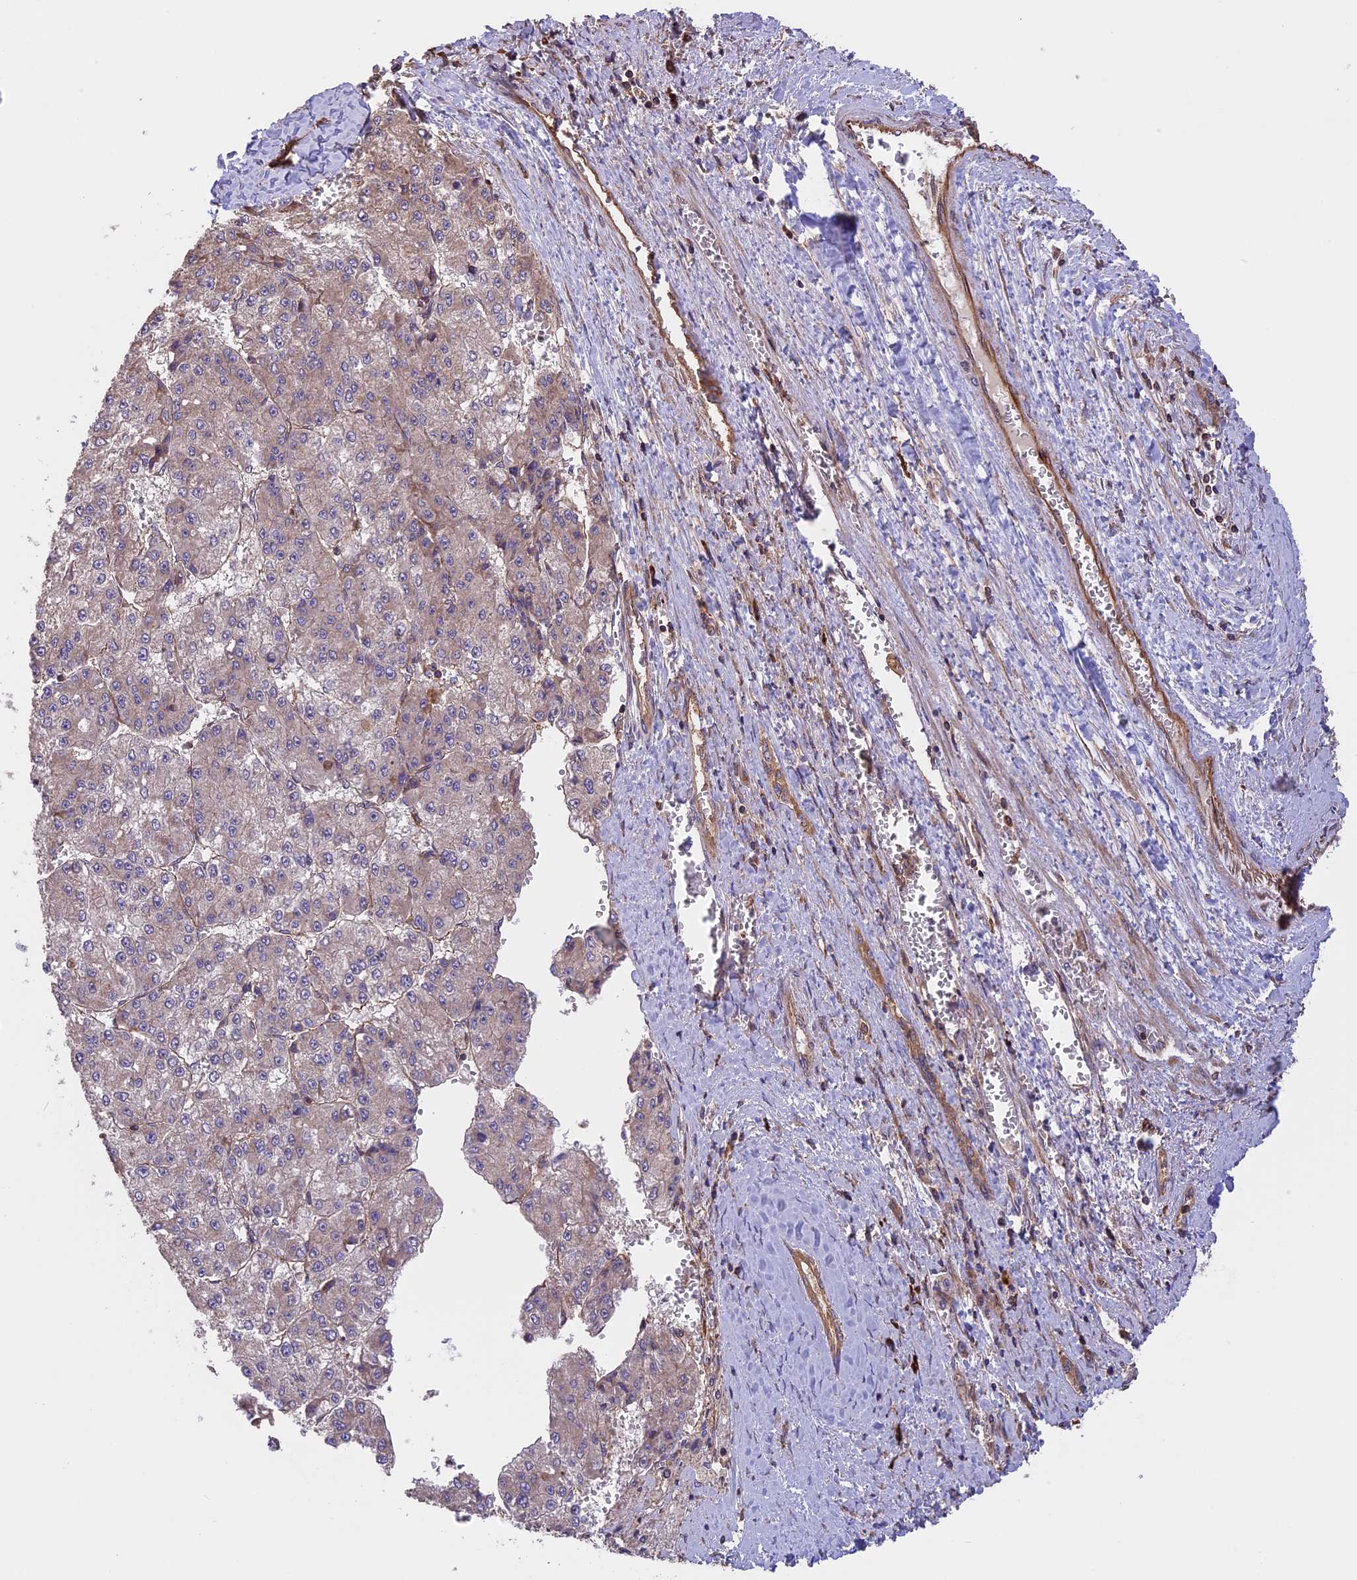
{"staining": {"intensity": "weak", "quantity": "<25%", "location": "cytoplasmic/membranous"}, "tissue": "liver cancer", "cell_type": "Tumor cells", "image_type": "cancer", "snomed": [{"axis": "morphology", "description": "Carcinoma, Hepatocellular, NOS"}, {"axis": "topography", "description": "Liver"}], "caption": "Immunohistochemical staining of hepatocellular carcinoma (liver) demonstrates no significant staining in tumor cells.", "gene": "GAS8", "patient": {"sex": "female", "age": 73}}